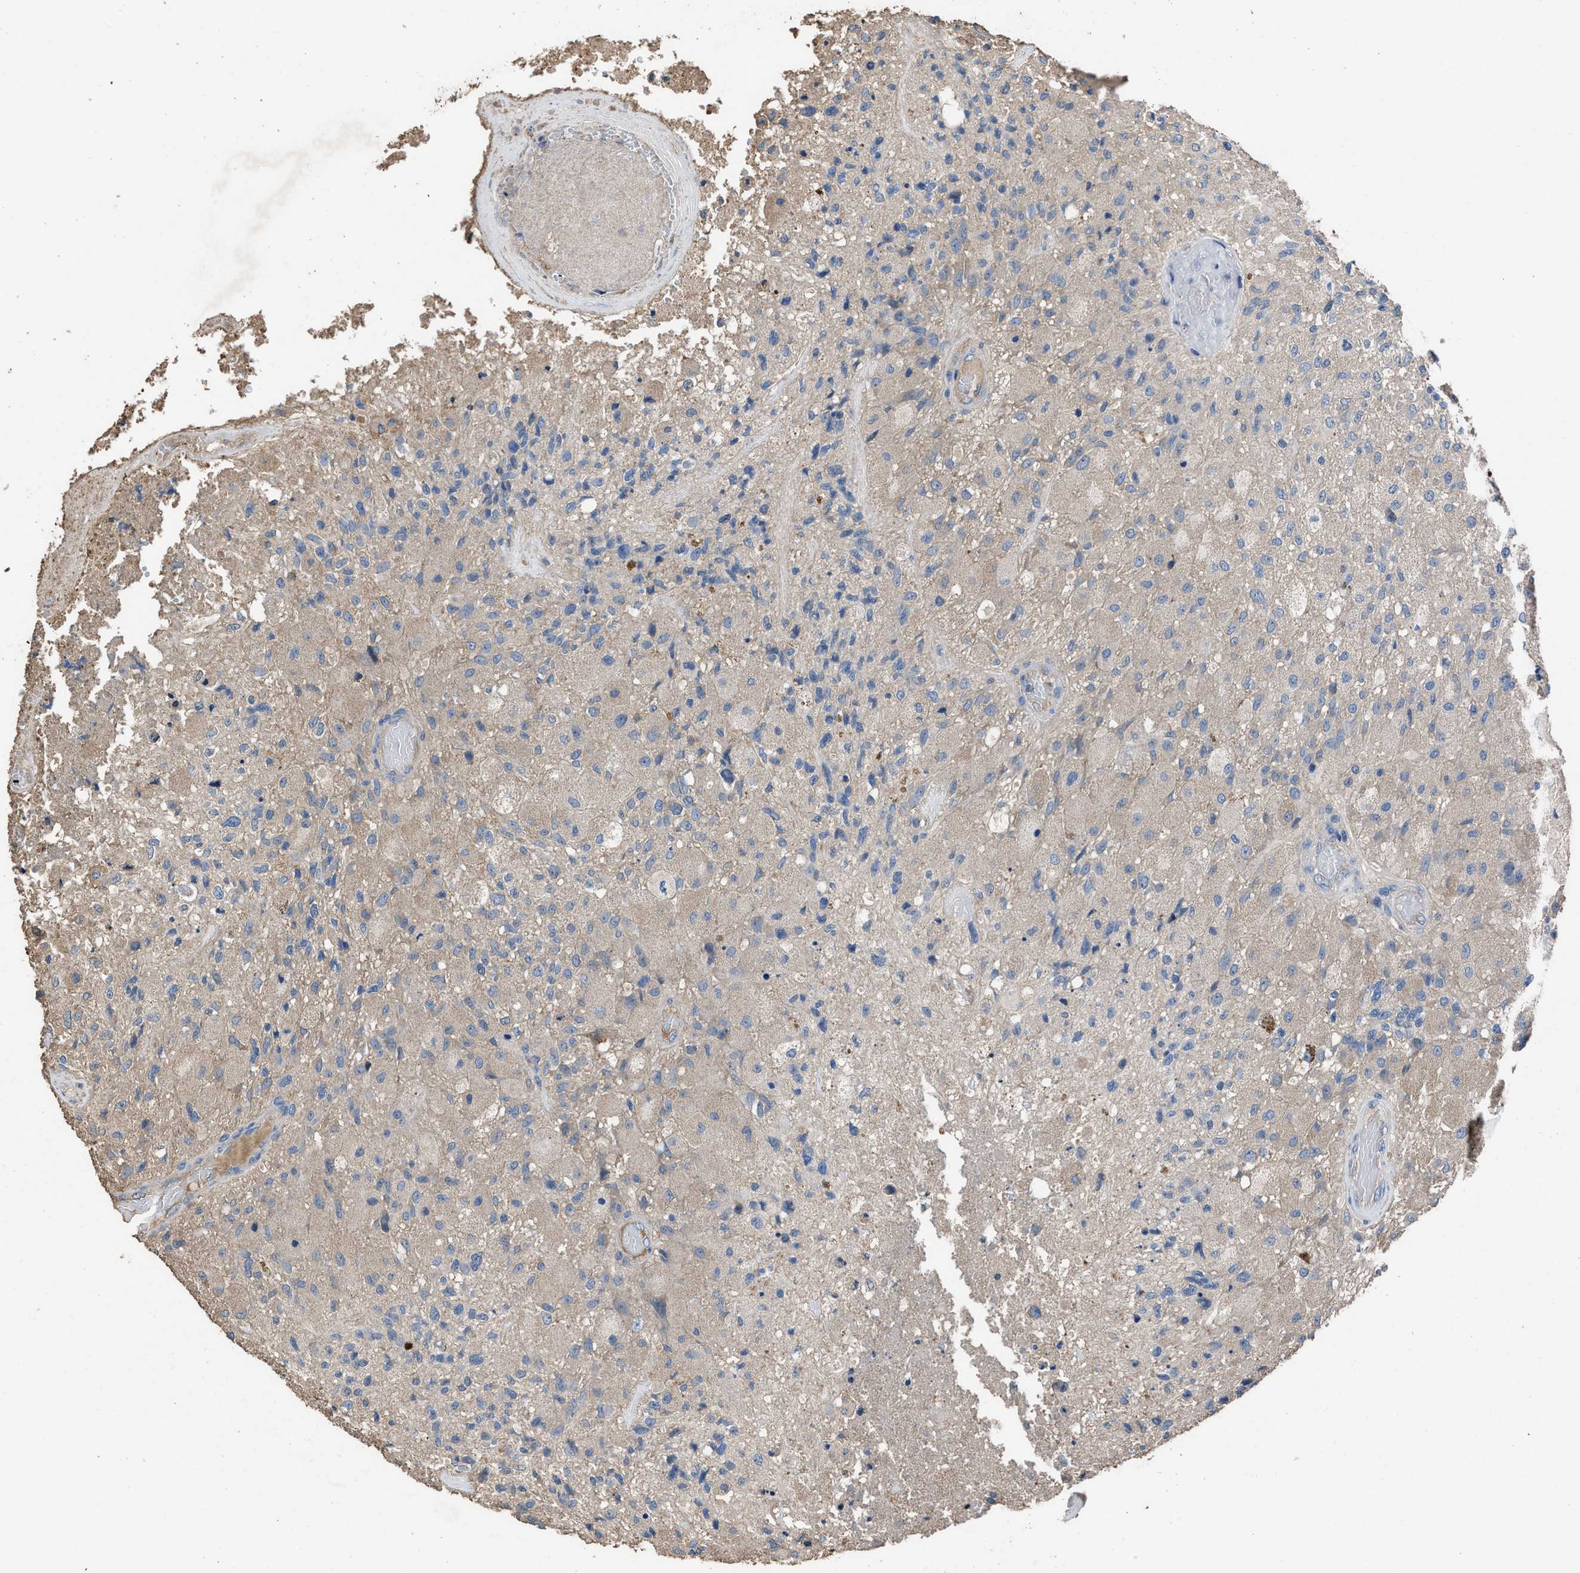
{"staining": {"intensity": "negative", "quantity": "none", "location": "none"}, "tissue": "glioma", "cell_type": "Tumor cells", "image_type": "cancer", "snomed": [{"axis": "morphology", "description": "Normal tissue, NOS"}, {"axis": "morphology", "description": "Glioma, malignant, High grade"}, {"axis": "topography", "description": "Cerebral cortex"}], "caption": "This photomicrograph is of high-grade glioma (malignant) stained with immunohistochemistry (IHC) to label a protein in brown with the nuclei are counter-stained blue. There is no staining in tumor cells.", "gene": "ITSN1", "patient": {"sex": "male", "age": 77}}